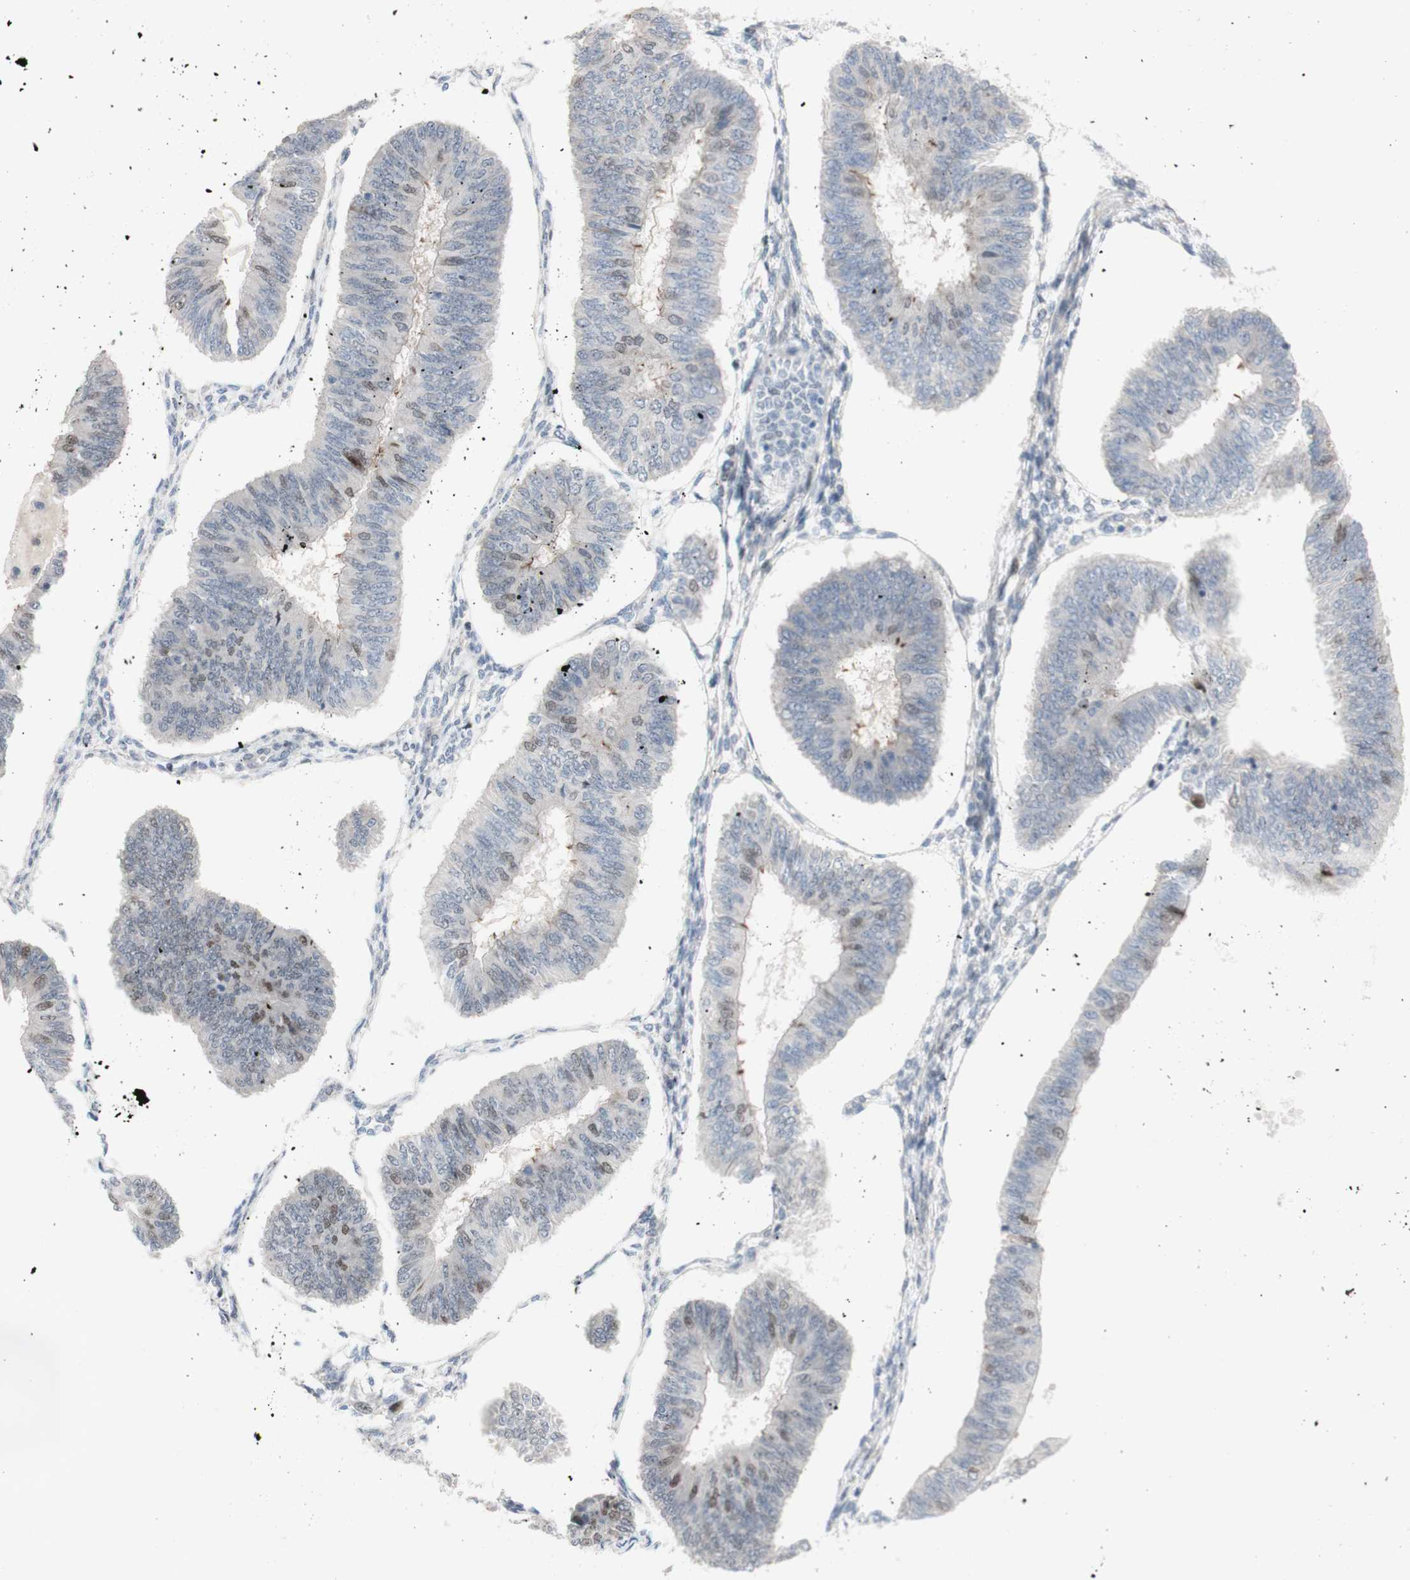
{"staining": {"intensity": "weak", "quantity": "<25%", "location": "nuclear"}, "tissue": "endometrial cancer", "cell_type": "Tumor cells", "image_type": "cancer", "snomed": [{"axis": "morphology", "description": "Adenocarcinoma, NOS"}, {"axis": "topography", "description": "Endometrium"}], "caption": "IHC of endometrial cancer shows no expression in tumor cells.", "gene": "PHTF2", "patient": {"sex": "female", "age": 58}}